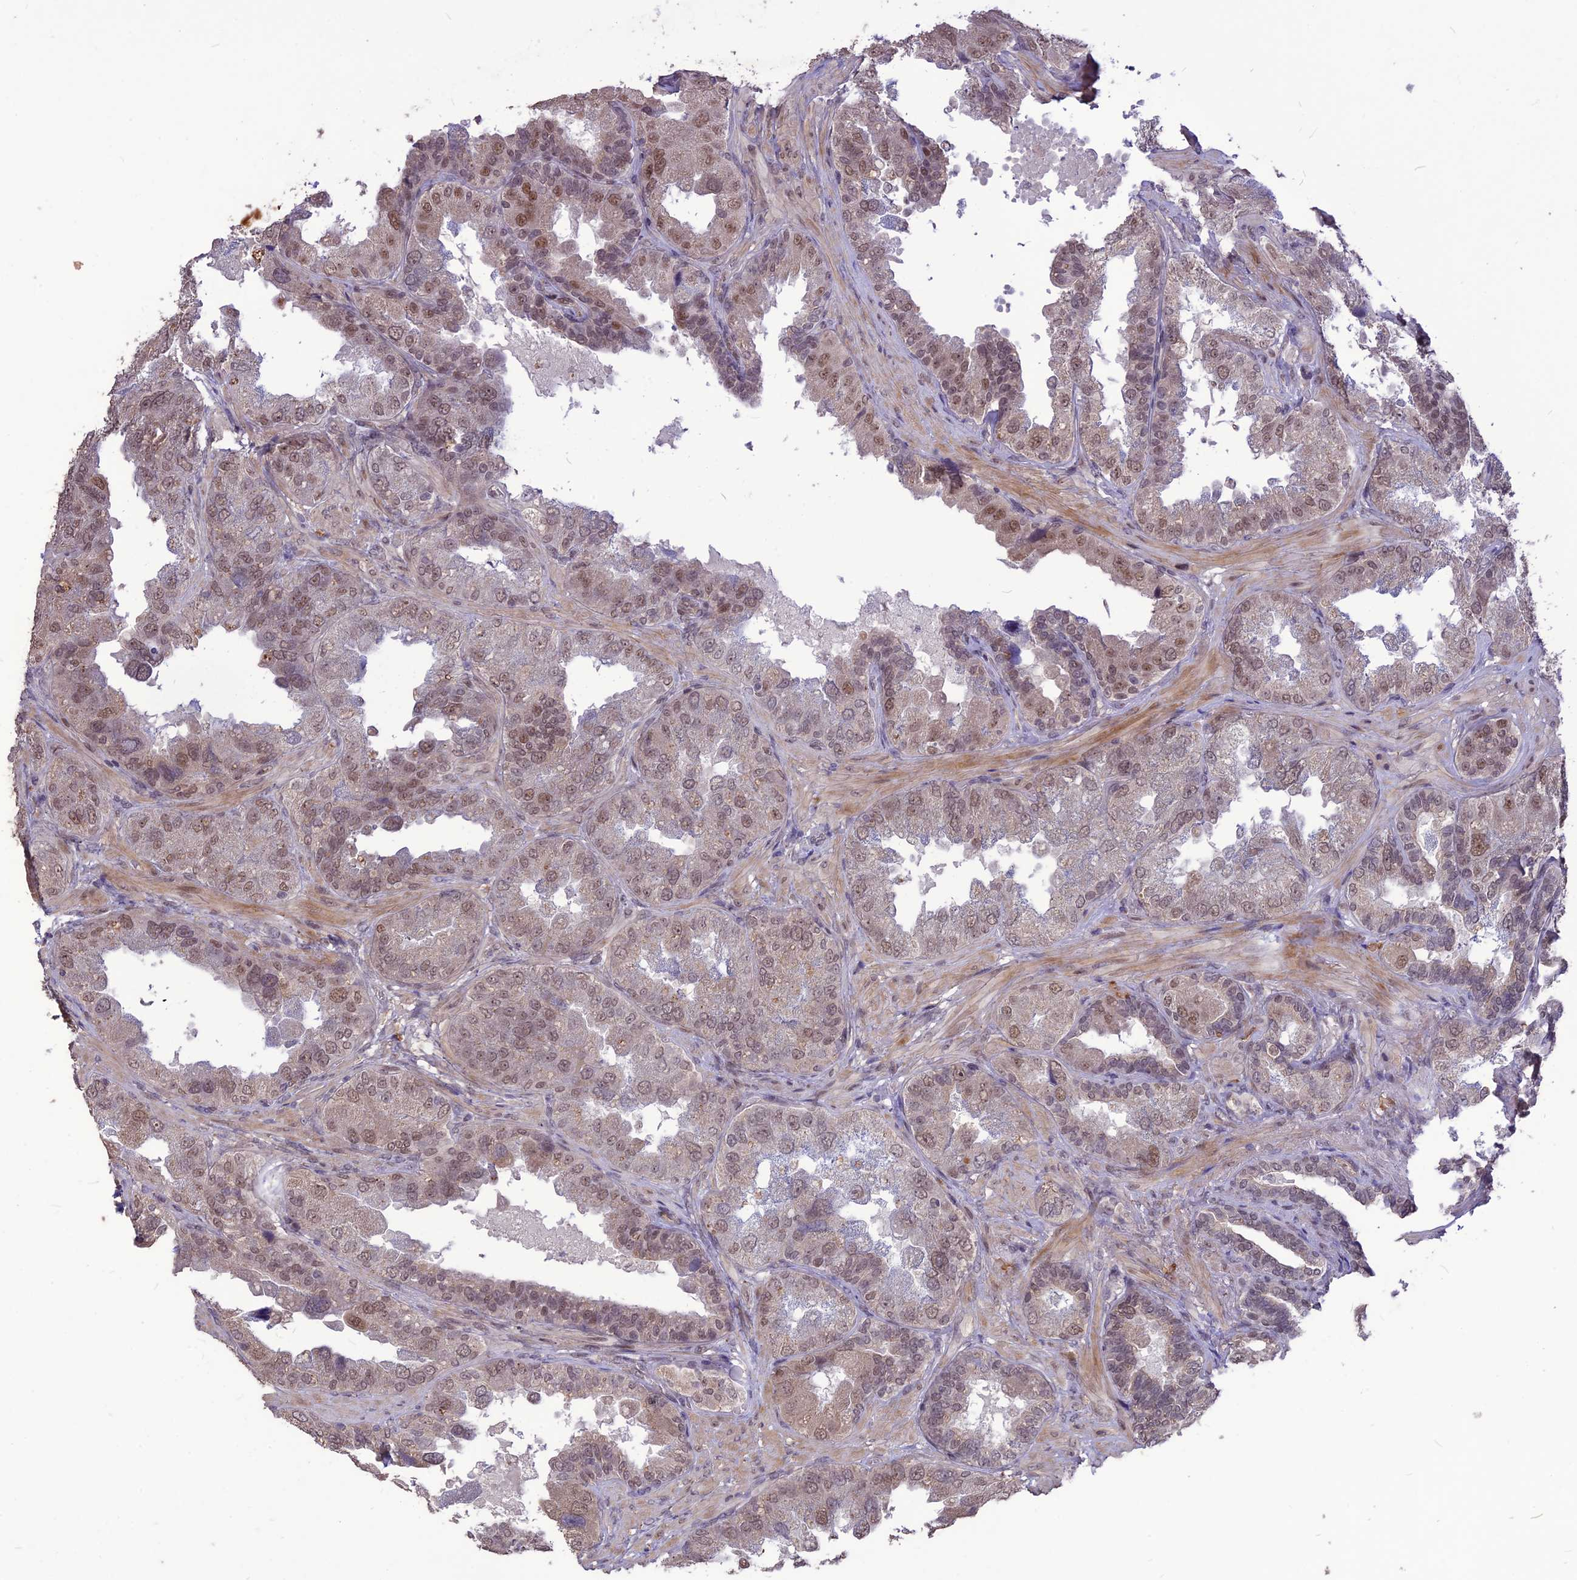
{"staining": {"intensity": "moderate", "quantity": "25%-75%", "location": "nuclear"}, "tissue": "seminal vesicle", "cell_type": "Glandular cells", "image_type": "normal", "snomed": [{"axis": "morphology", "description": "Normal tissue, NOS"}, {"axis": "topography", "description": "Seminal veicle"}, {"axis": "topography", "description": "Peripheral nerve tissue"}], "caption": "This micrograph reveals IHC staining of normal human seminal vesicle, with medium moderate nuclear staining in approximately 25%-75% of glandular cells.", "gene": "DIS3", "patient": {"sex": "male", "age": 63}}